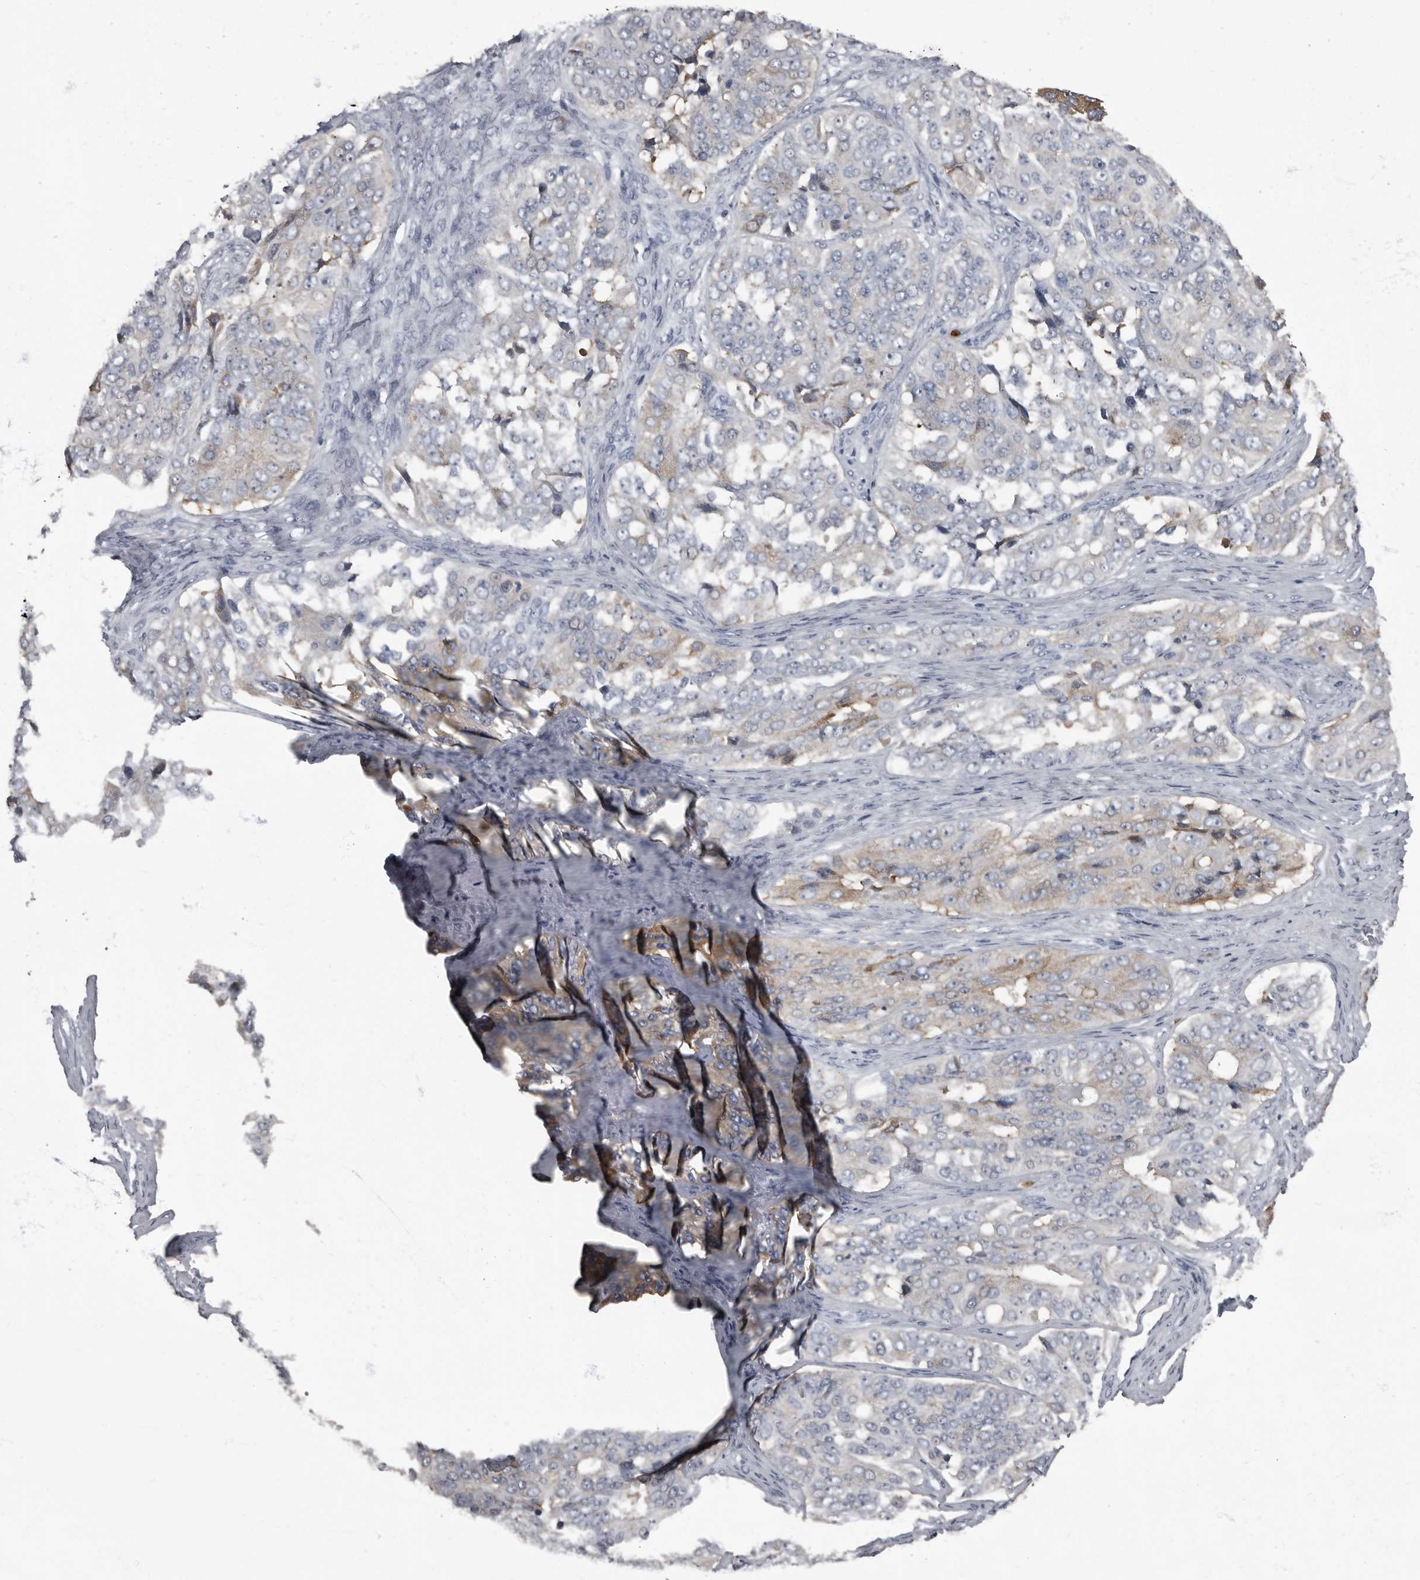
{"staining": {"intensity": "weak", "quantity": "<25%", "location": "cytoplasmic/membranous"}, "tissue": "ovarian cancer", "cell_type": "Tumor cells", "image_type": "cancer", "snomed": [{"axis": "morphology", "description": "Carcinoma, endometroid"}, {"axis": "topography", "description": "Ovary"}], "caption": "Ovarian cancer (endometroid carcinoma) stained for a protein using immunohistochemistry (IHC) demonstrates no positivity tumor cells.", "gene": "TPD52L1", "patient": {"sex": "female", "age": 51}}